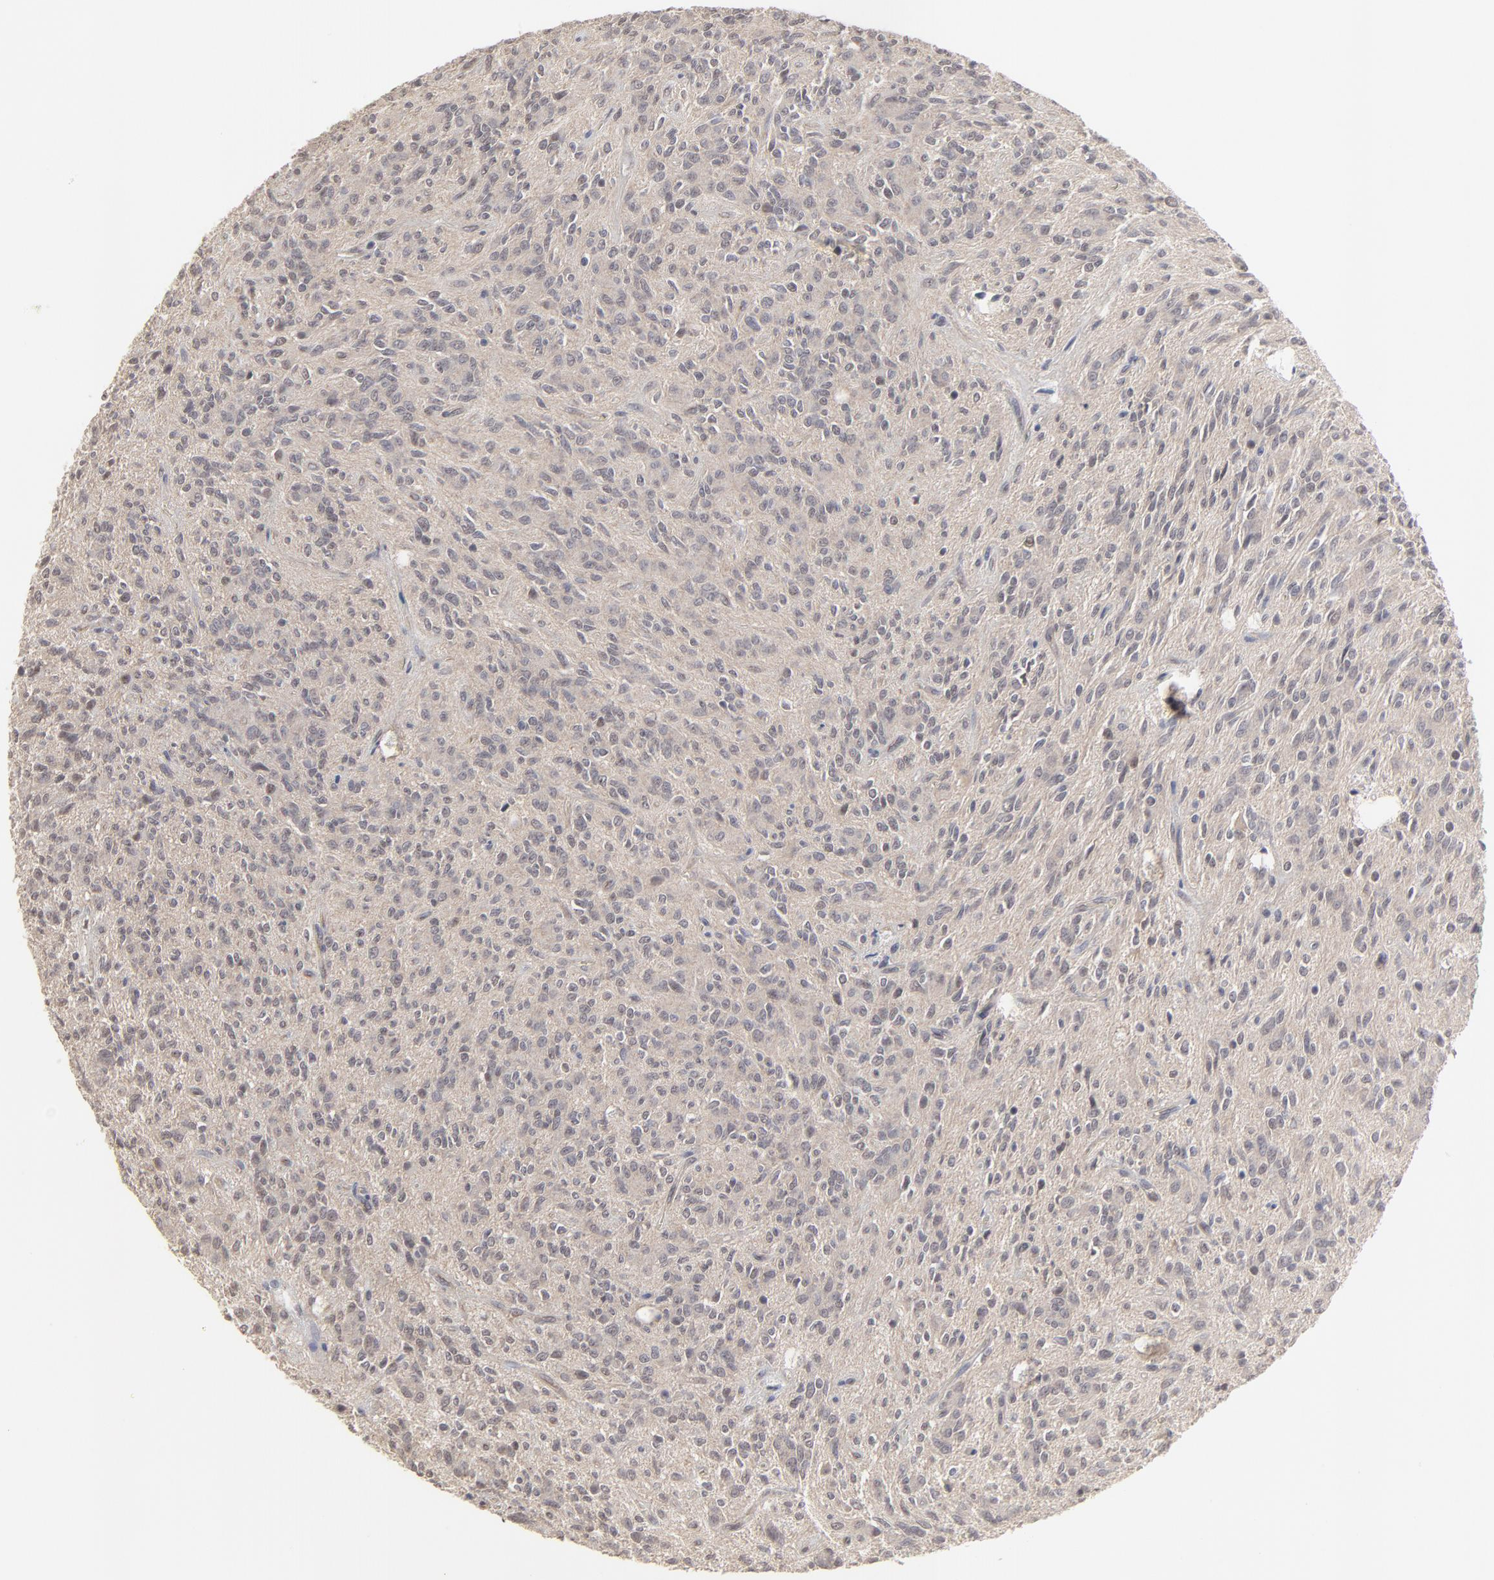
{"staining": {"intensity": "weak", "quantity": "<25%", "location": "nuclear"}, "tissue": "glioma", "cell_type": "Tumor cells", "image_type": "cancer", "snomed": [{"axis": "morphology", "description": "Glioma, malignant, Low grade"}, {"axis": "topography", "description": "Brain"}], "caption": "The histopathology image displays no staining of tumor cells in malignant low-grade glioma. (DAB (3,3'-diaminobenzidine) immunohistochemistry (IHC), high magnification).", "gene": "FAM199X", "patient": {"sex": "female", "age": 15}}